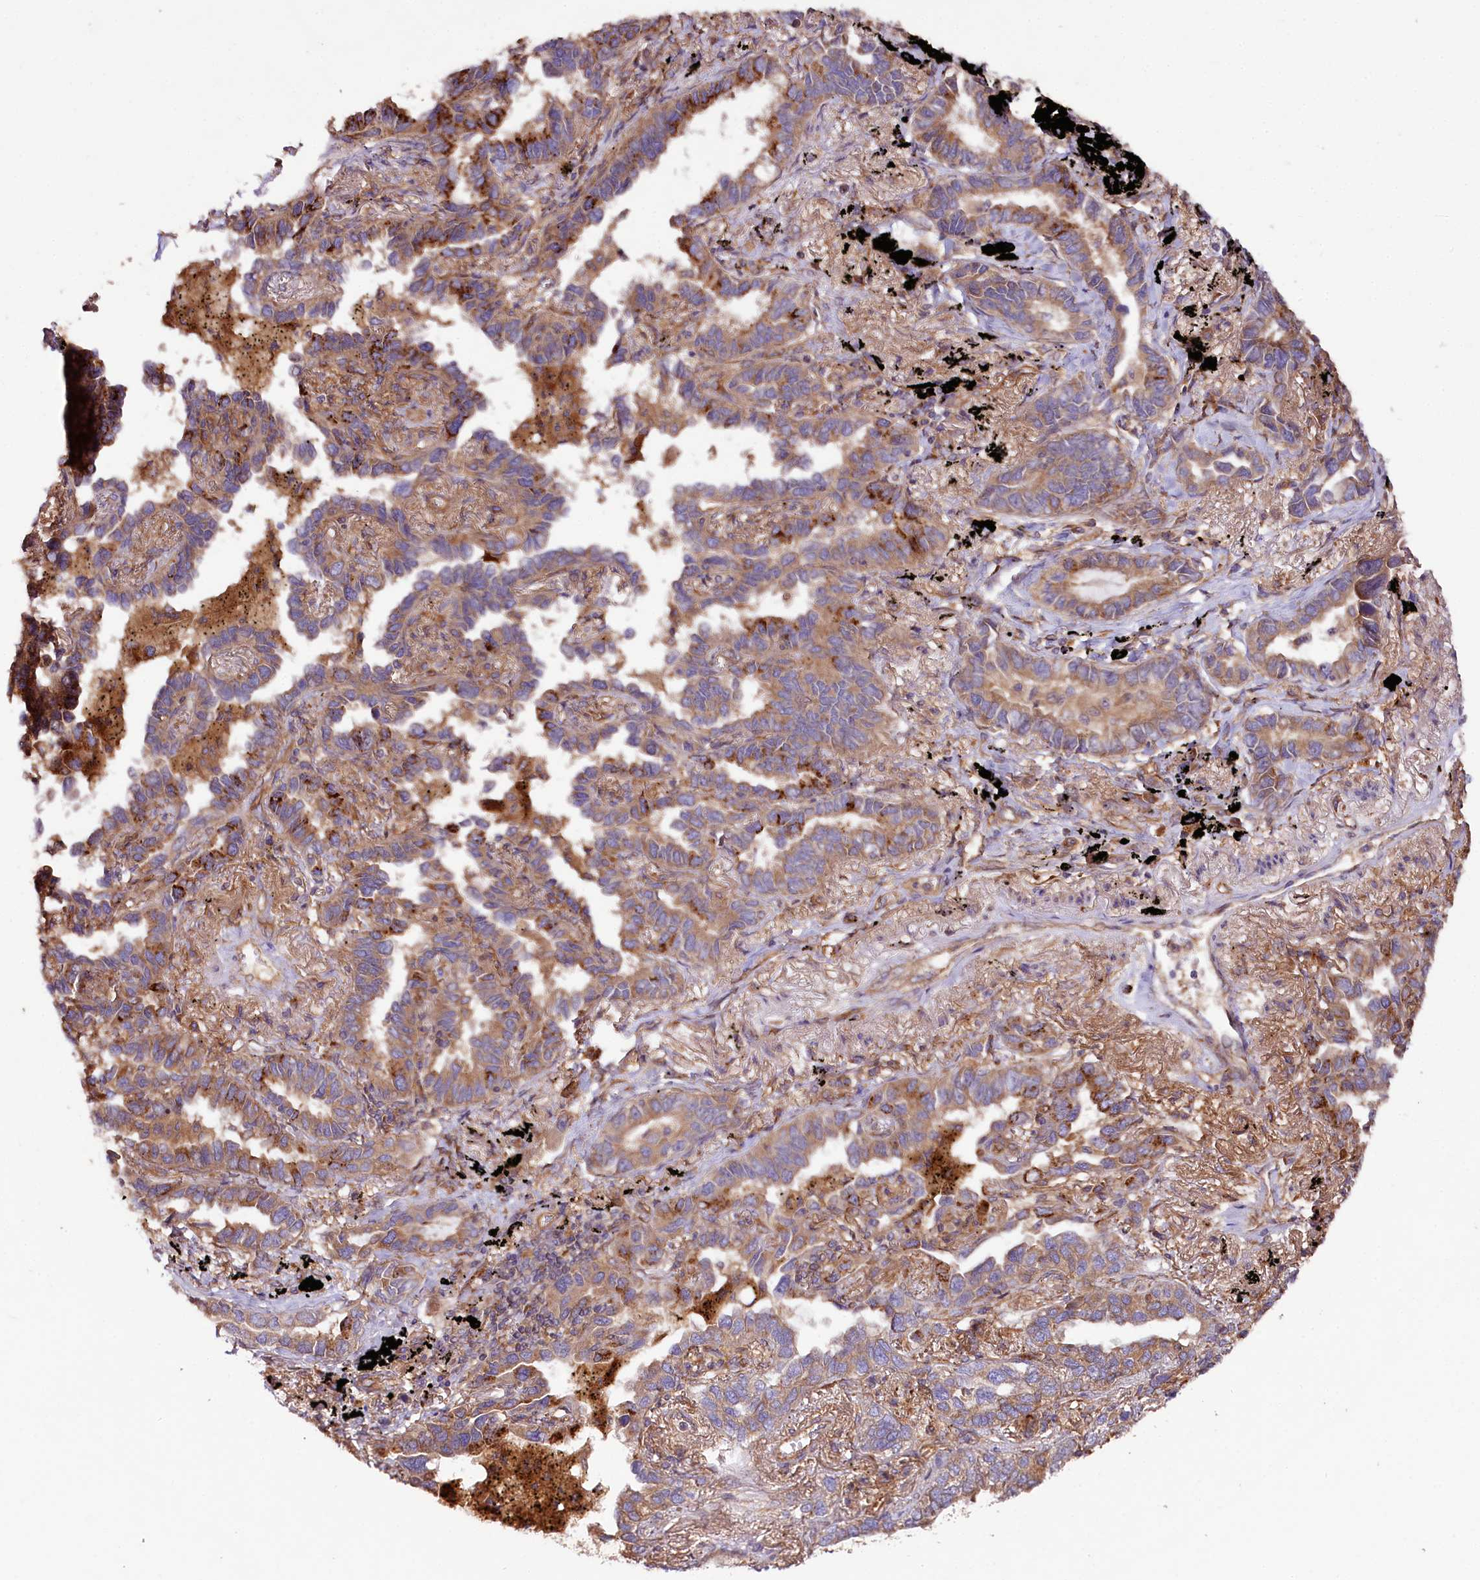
{"staining": {"intensity": "moderate", "quantity": ">75%", "location": "cytoplasmic/membranous"}, "tissue": "lung cancer", "cell_type": "Tumor cells", "image_type": "cancer", "snomed": [{"axis": "morphology", "description": "Adenocarcinoma, NOS"}, {"axis": "topography", "description": "Lung"}], "caption": "An IHC image of neoplastic tissue is shown. Protein staining in brown highlights moderate cytoplasmic/membranous positivity in lung cancer within tumor cells.", "gene": "CEP295", "patient": {"sex": "male", "age": 67}}